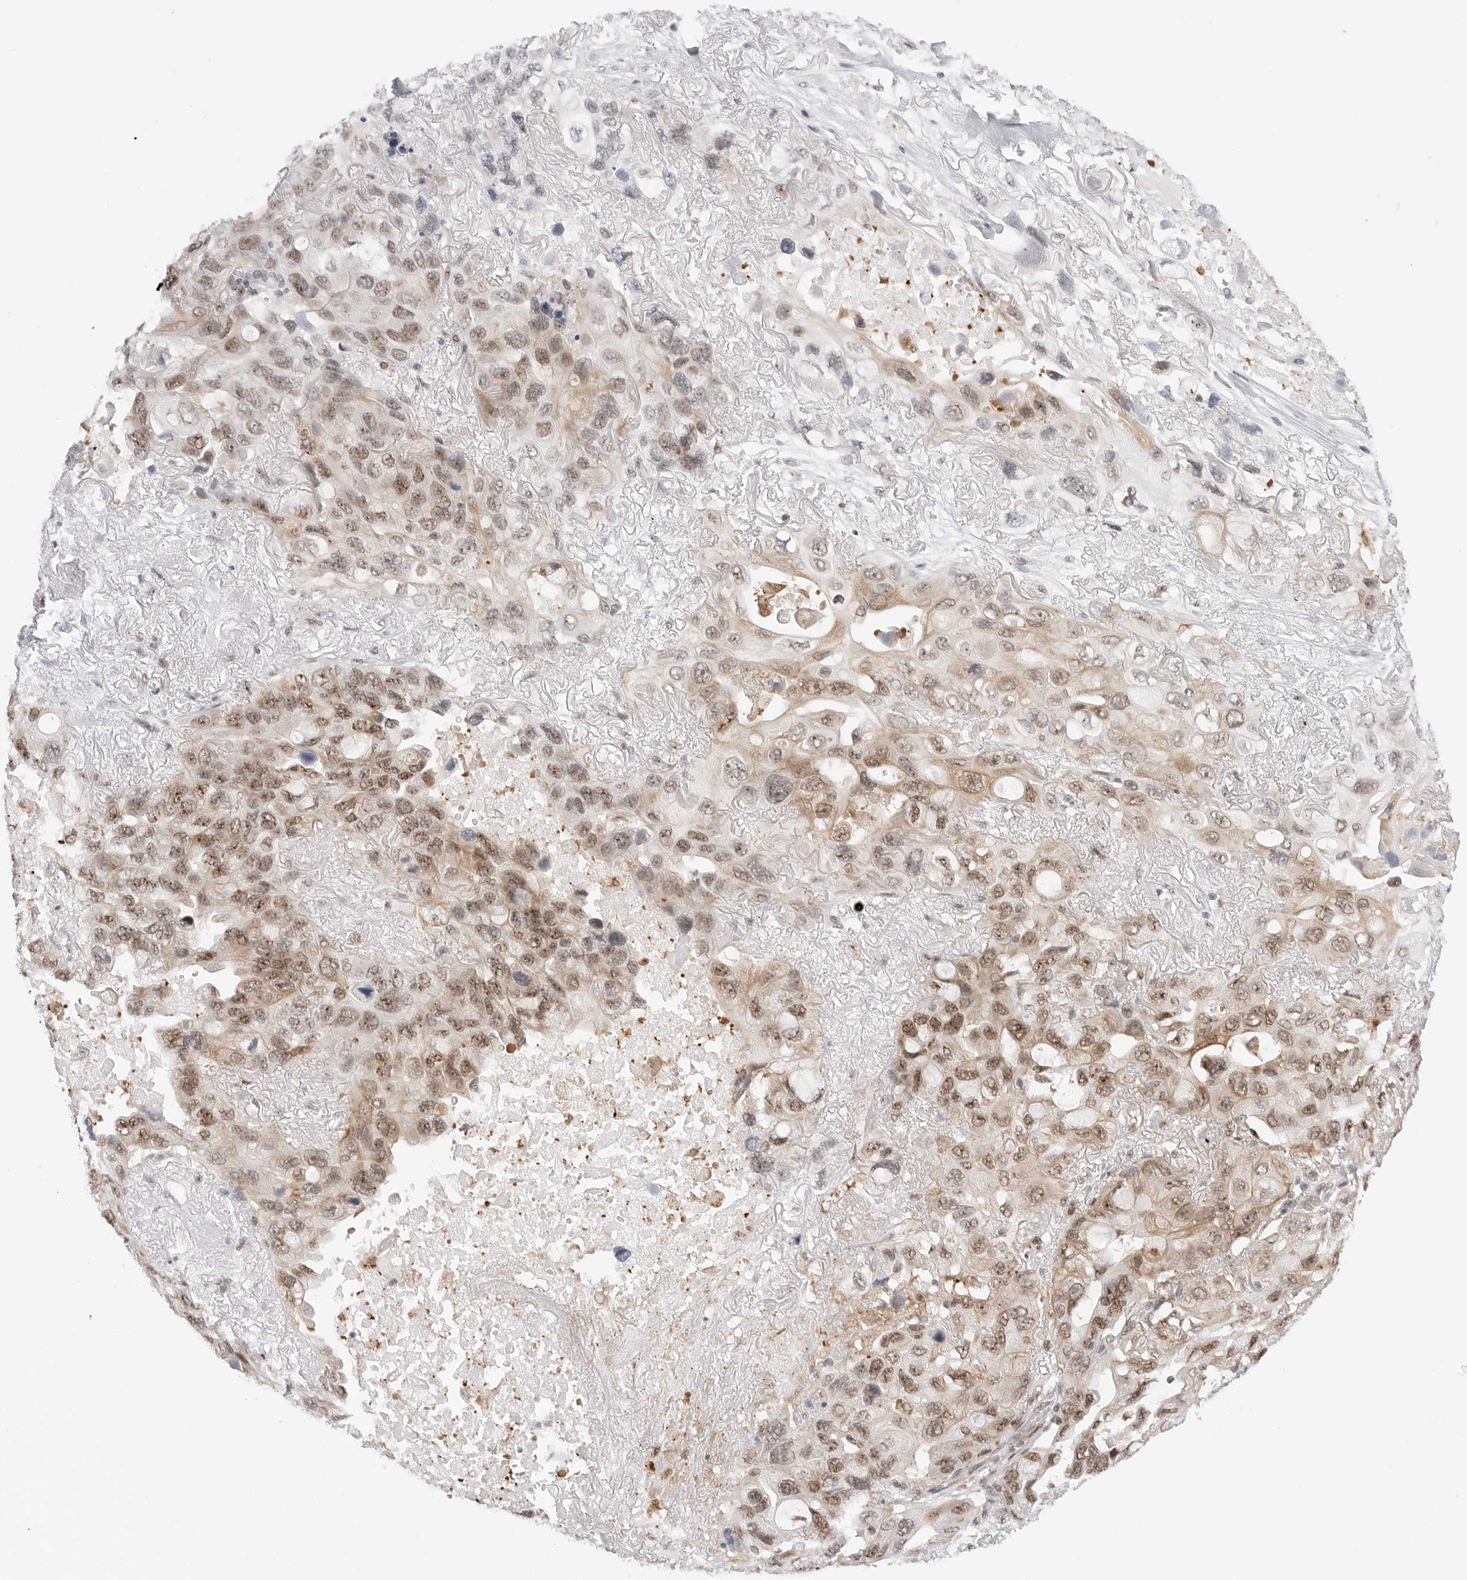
{"staining": {"intensity": "moderate", "quantity": ">75%", "location": "cytoplasmic/membranous,nuclear"}, "tissue": "lung cancer", "cell_type": "Tumor cells", "image_type": "cancer", "snomed": [{"axis": "morphology", "description": "Squamous cell carcinoma, NOS"}, {"axis": "topography", "description": "Lung"}], "caption": "Squamous cell carcinoma (lung) was stained to show a protein in brown. There is medium levels of moderate cytoplasmic/membranous and nuclear expression in about >75% of tumor cells. (IHC, brightfield microscopy, high magnification).", "gene": "C1orf162", "patient": {"sex": "female", "age": 73}}